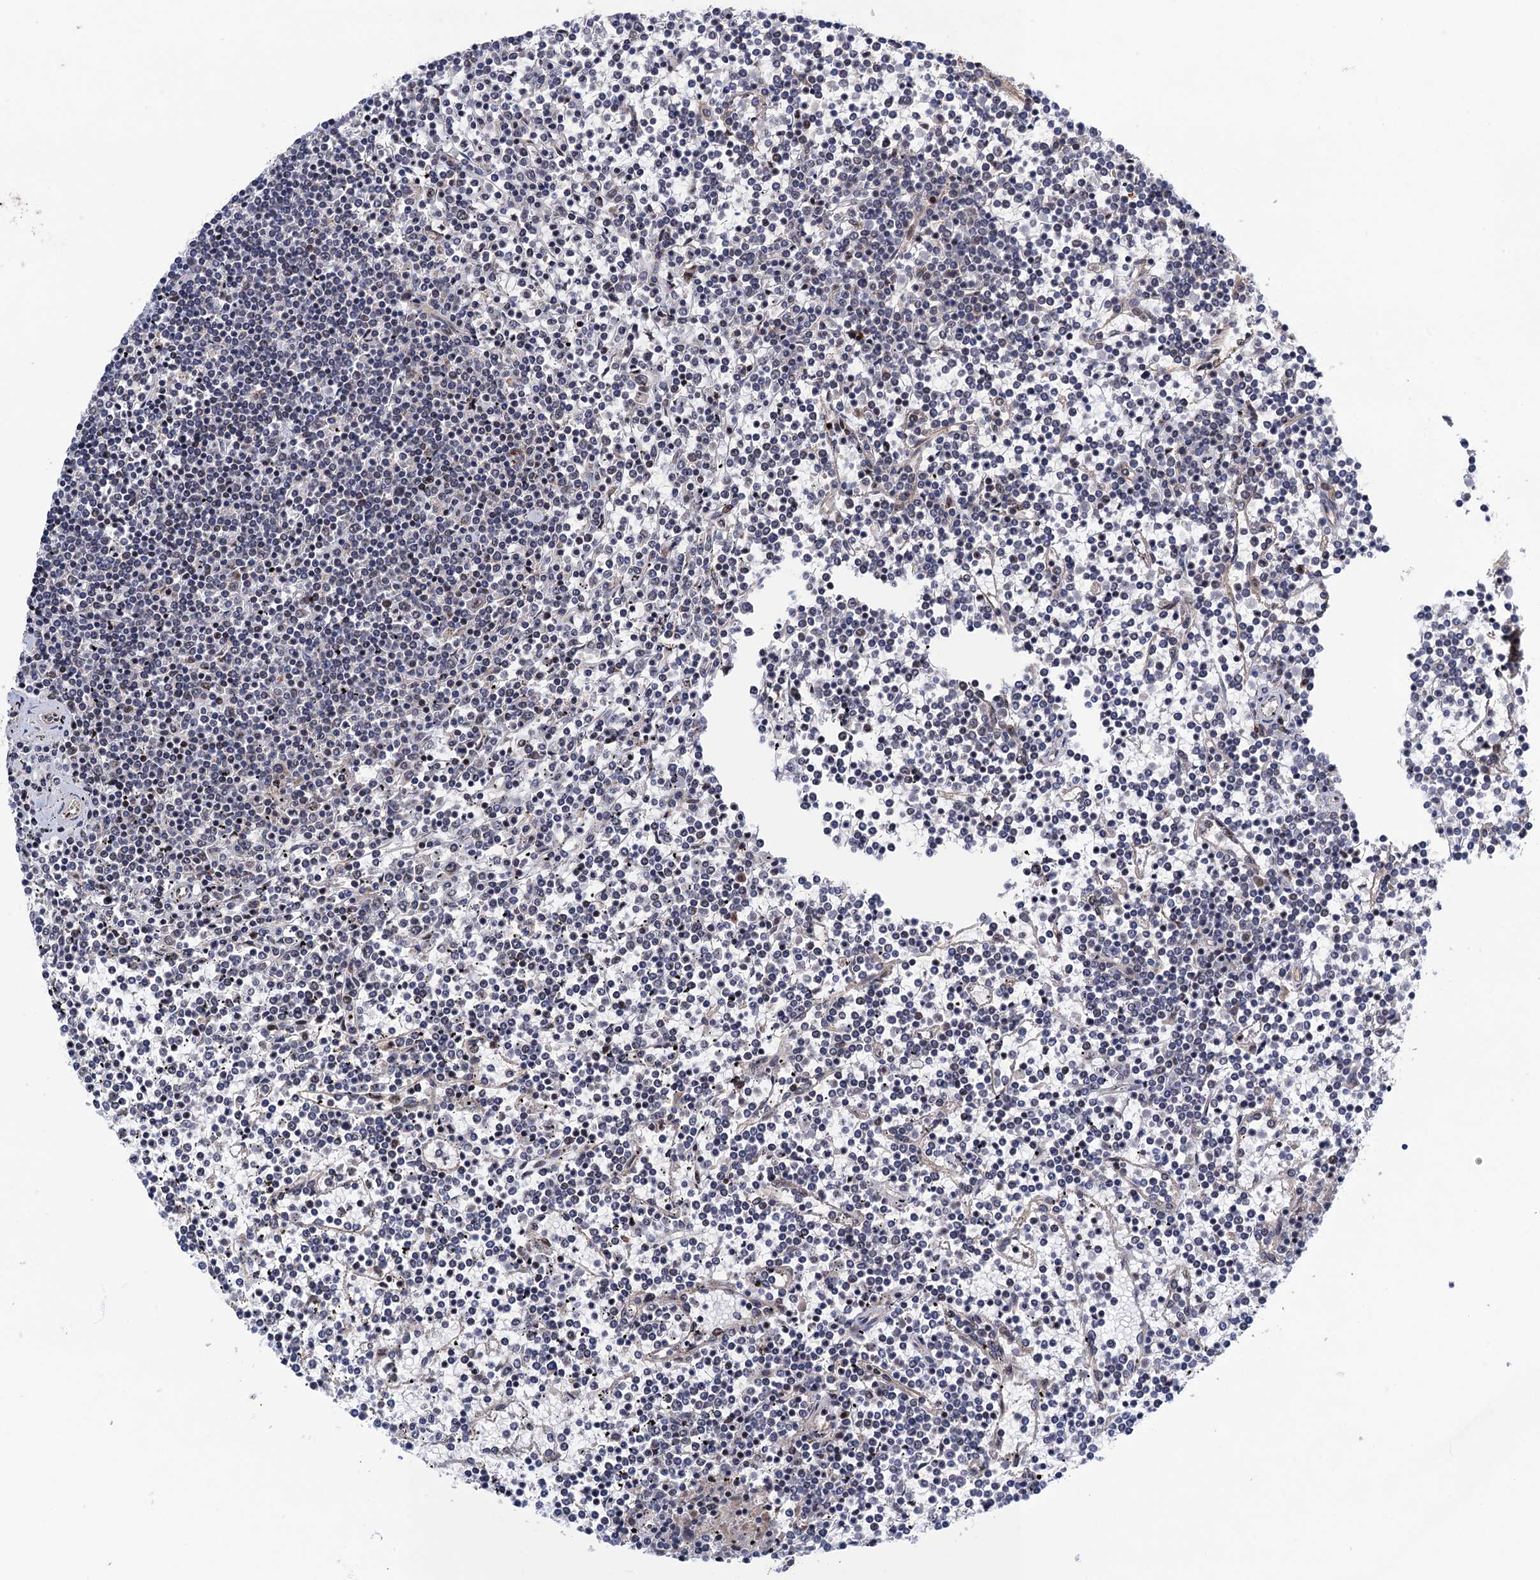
{"staining": {"intensity": "negative", "quantity": "none", "location": "none"}, "tissue": "lymphoma", "cell_type": "Tumor cells", "image_type": "cancer", "snomed": [{"axis": "morphology", "description": "Malignant lymphoma, non-Hodgkin's type, Low grade"}, {"axis": "topography", "description": "Spleen"}], "caption": "High magnification brightfield microscopy of low-grade malignant lymphoma, non-Hodgkin's type stained with DAB (3,3'-diaminobenzidine) (brown) and counterstained with hematoxylin (blue): tumor cells show no significant staining.", "gene": "NEK8", "patient": {"sex": "female", "age": 19}}